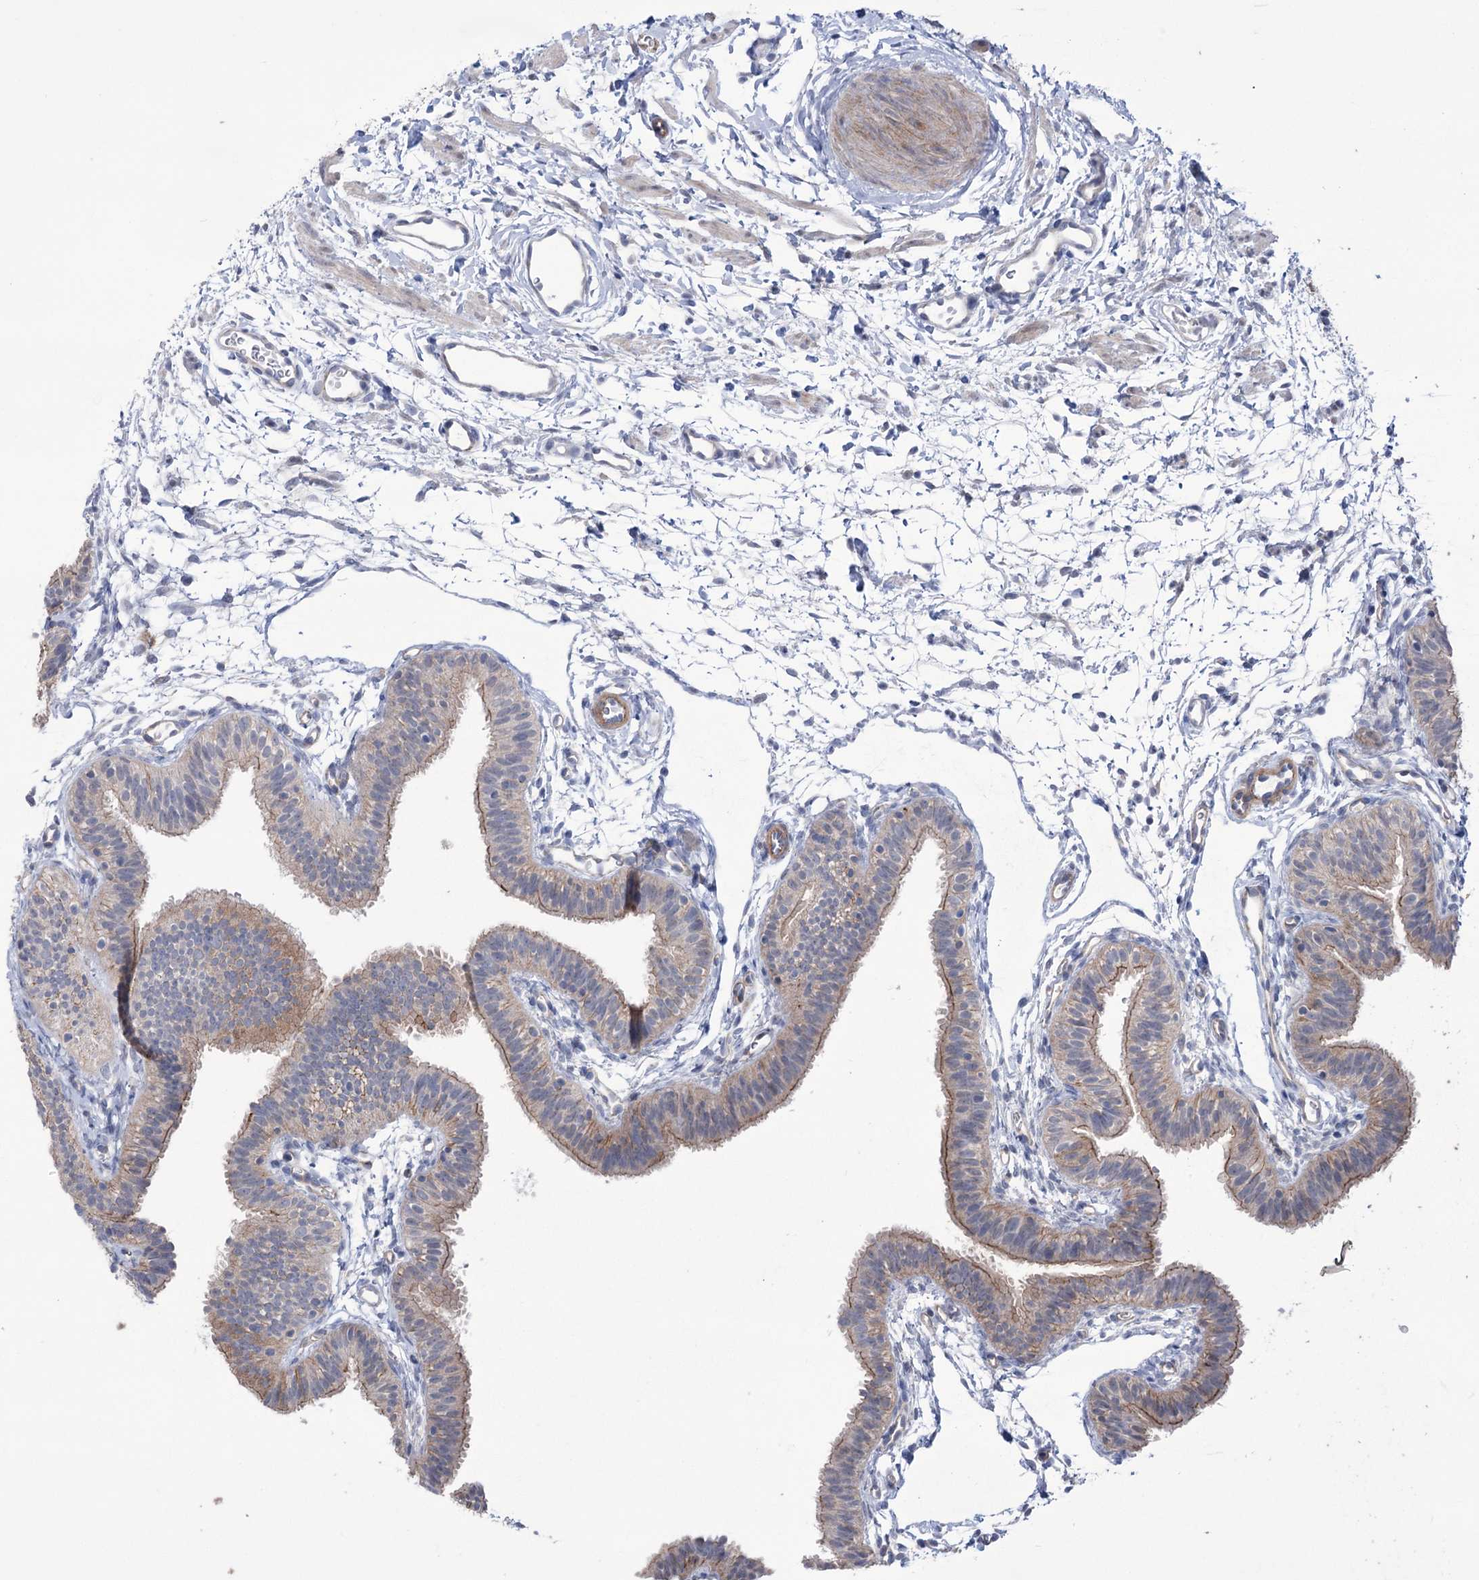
{"staining": {"intensity": "moderate", "quantity": "25%-75%", "location": "cytoplasmic/membranous"}, "tissue": "fallopian tube", "cell_type": "Glandular cells", "image_type": "normal", "snomed": [{"axis": "morphology", "description": "Normal tissue, NOS"}, {"axis": "topography", "description": "Fallopian tube"}], "caption": "This image shows IHC staining of unremarkable fallopian tube, with medium moderate cytoplasmic/membranous positivity in approximately 25%-75% of glandular cells.", "gene": "TRIM71", "patient": {"sex": "female", "age": 35}}